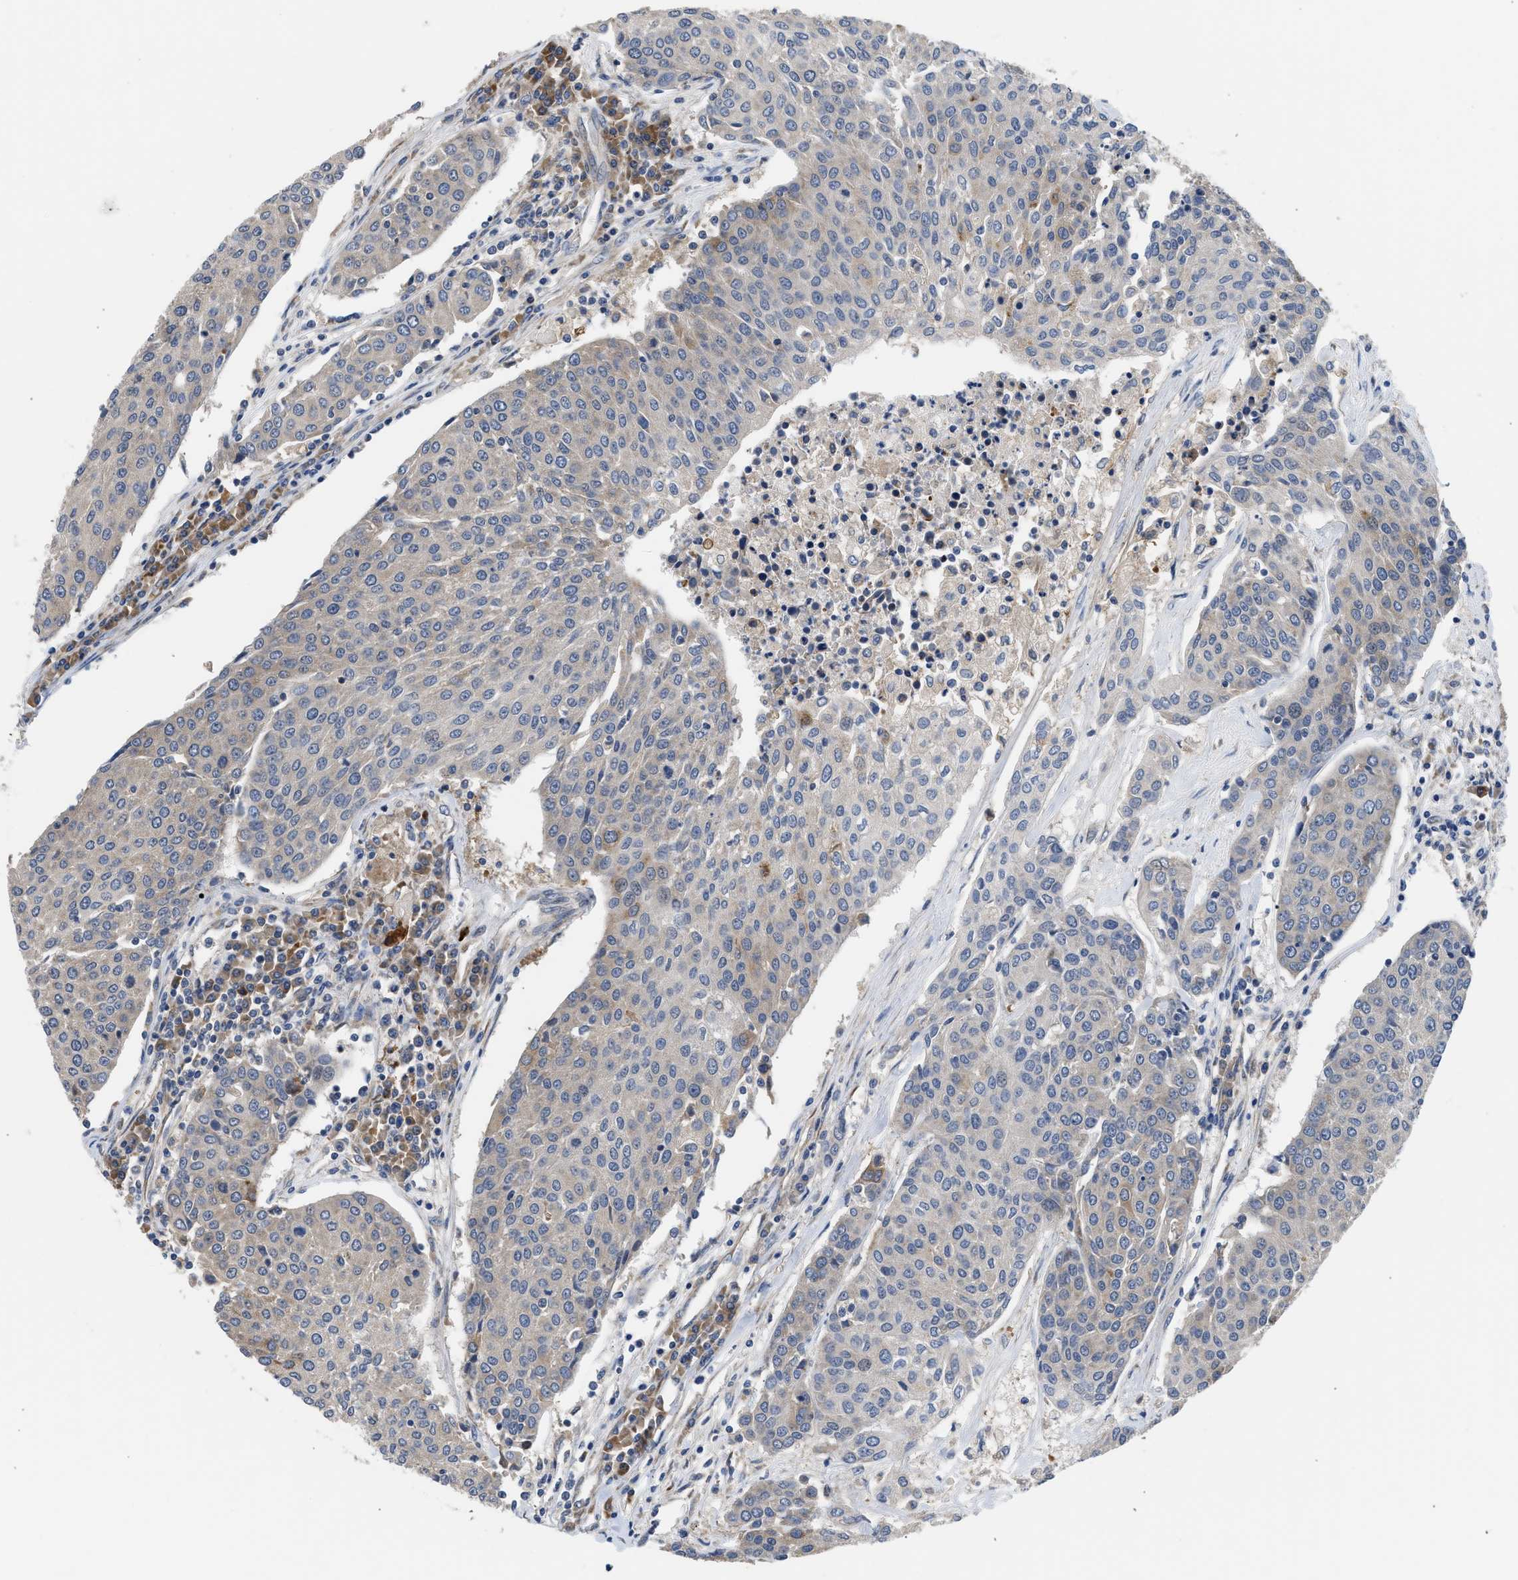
{"staining": {"intensity": "weak", "quantity": "<25%", "location": "cytoplasmic/membranous"}, "tissue": "urothelial cancer", "cell_type": "Tumor cells", "image_type": "cancer", "snomed": [{"axis": "morphology", "description": "Urothelial carcinoma, High grade"}, {"axis": "topography", "description": "Urinary bladder"}], "caption": "DAB immunohistochemical staining of urothelial cancer reveals no significant staining in tumor cells.", "gene": "POLG2", "patient": {"sex": "female", "age": 85}}